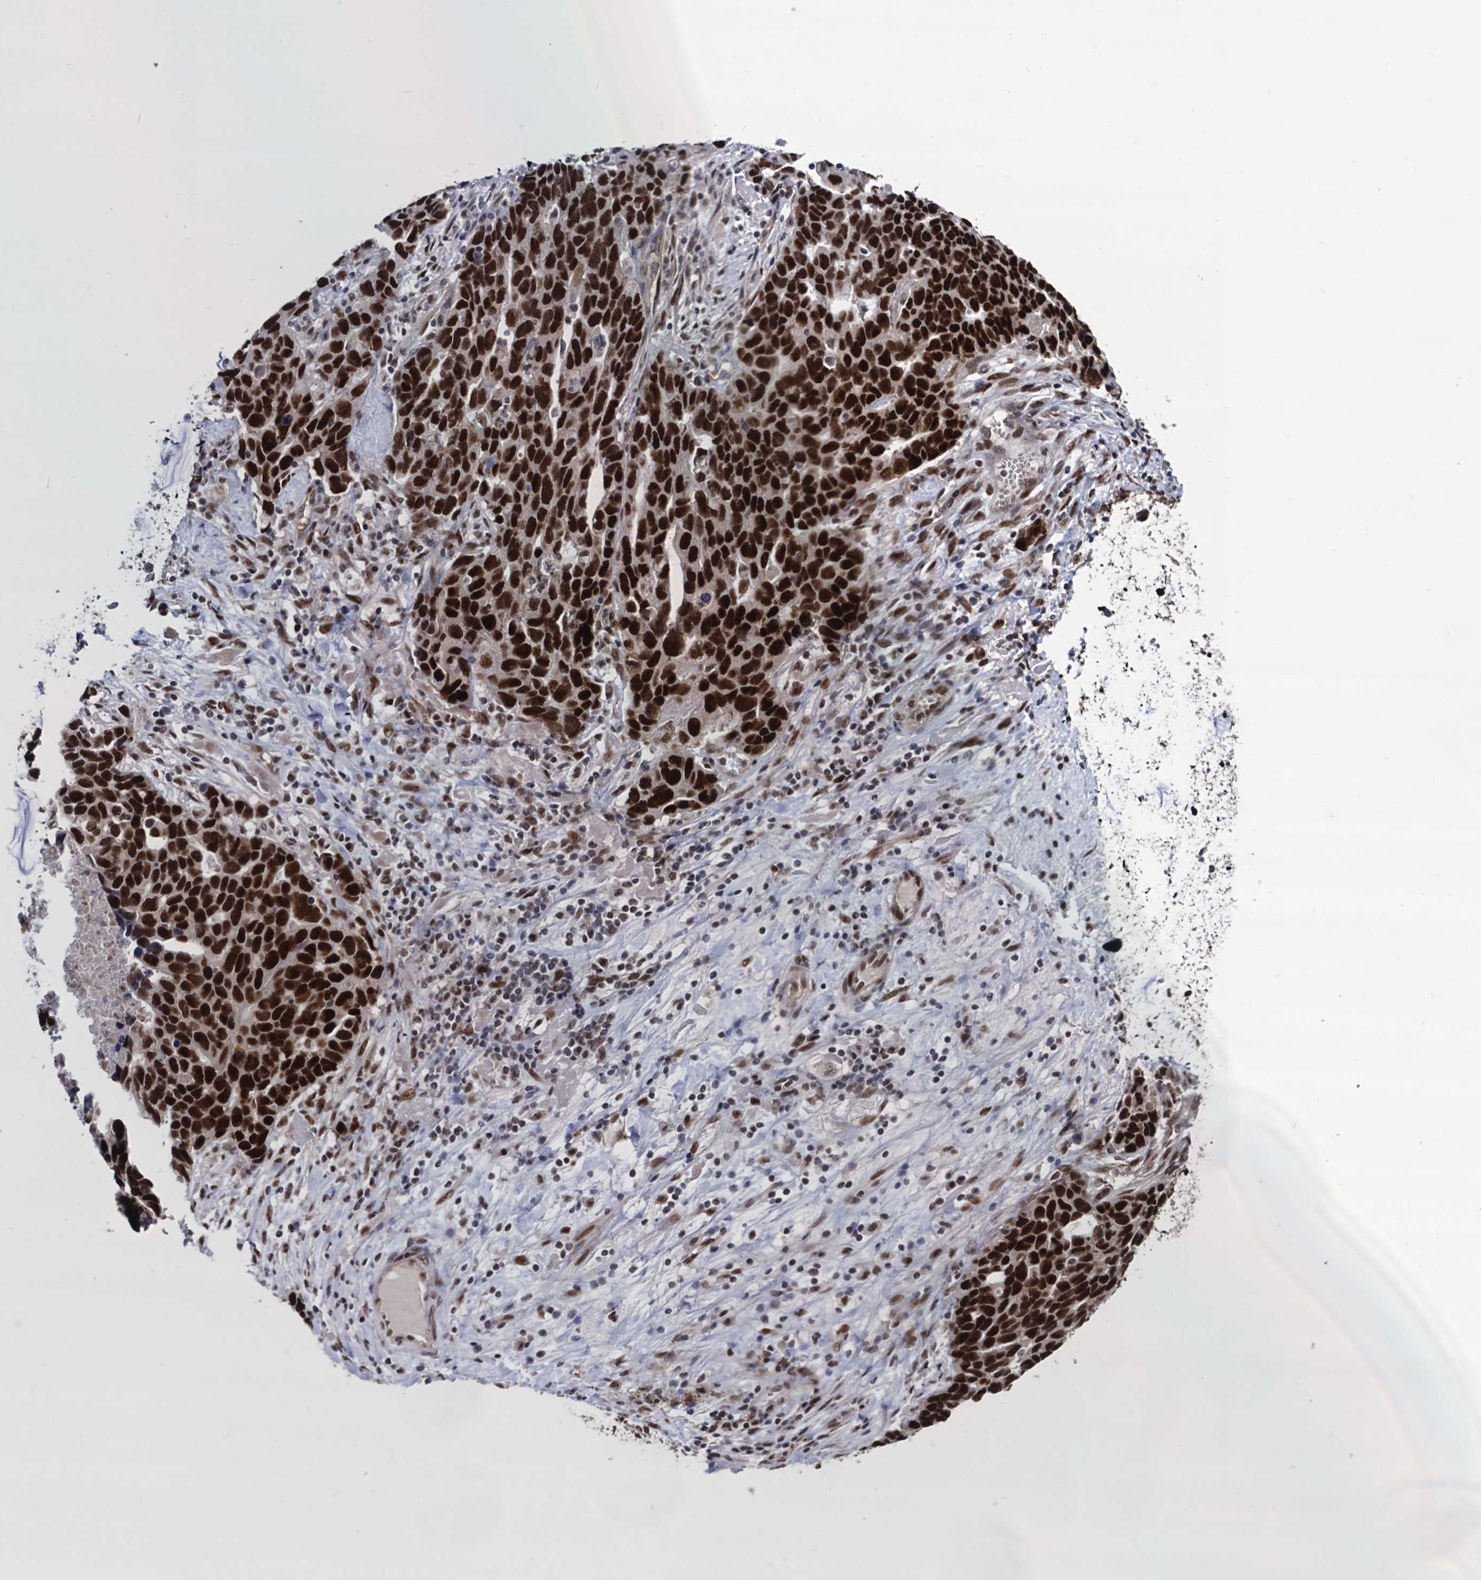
{"staining": {"intensity": "strong", "quantity": ">75%", "location": "nuclear"}, "tissue": "ovarian cancer", "cell_type": "Tumor cells", "image_type": "cancer", "snomed": [{"axis": "morphology", "description": "Cystadenocarcinoma, serous, NOS"}, {"axis": "topography", "description": "Ovary"}], "caption": "Immunohistochemistry (IHC) (DAB (3,3'-diaminobenzidine)) staining of human ovarian serous cystadenocarcinoma exhibits strong nuclear protein staining in approximately >75% of tumor cells.", "gene": "GALNT11", "patient": {"sex": "female", "age": 54}}